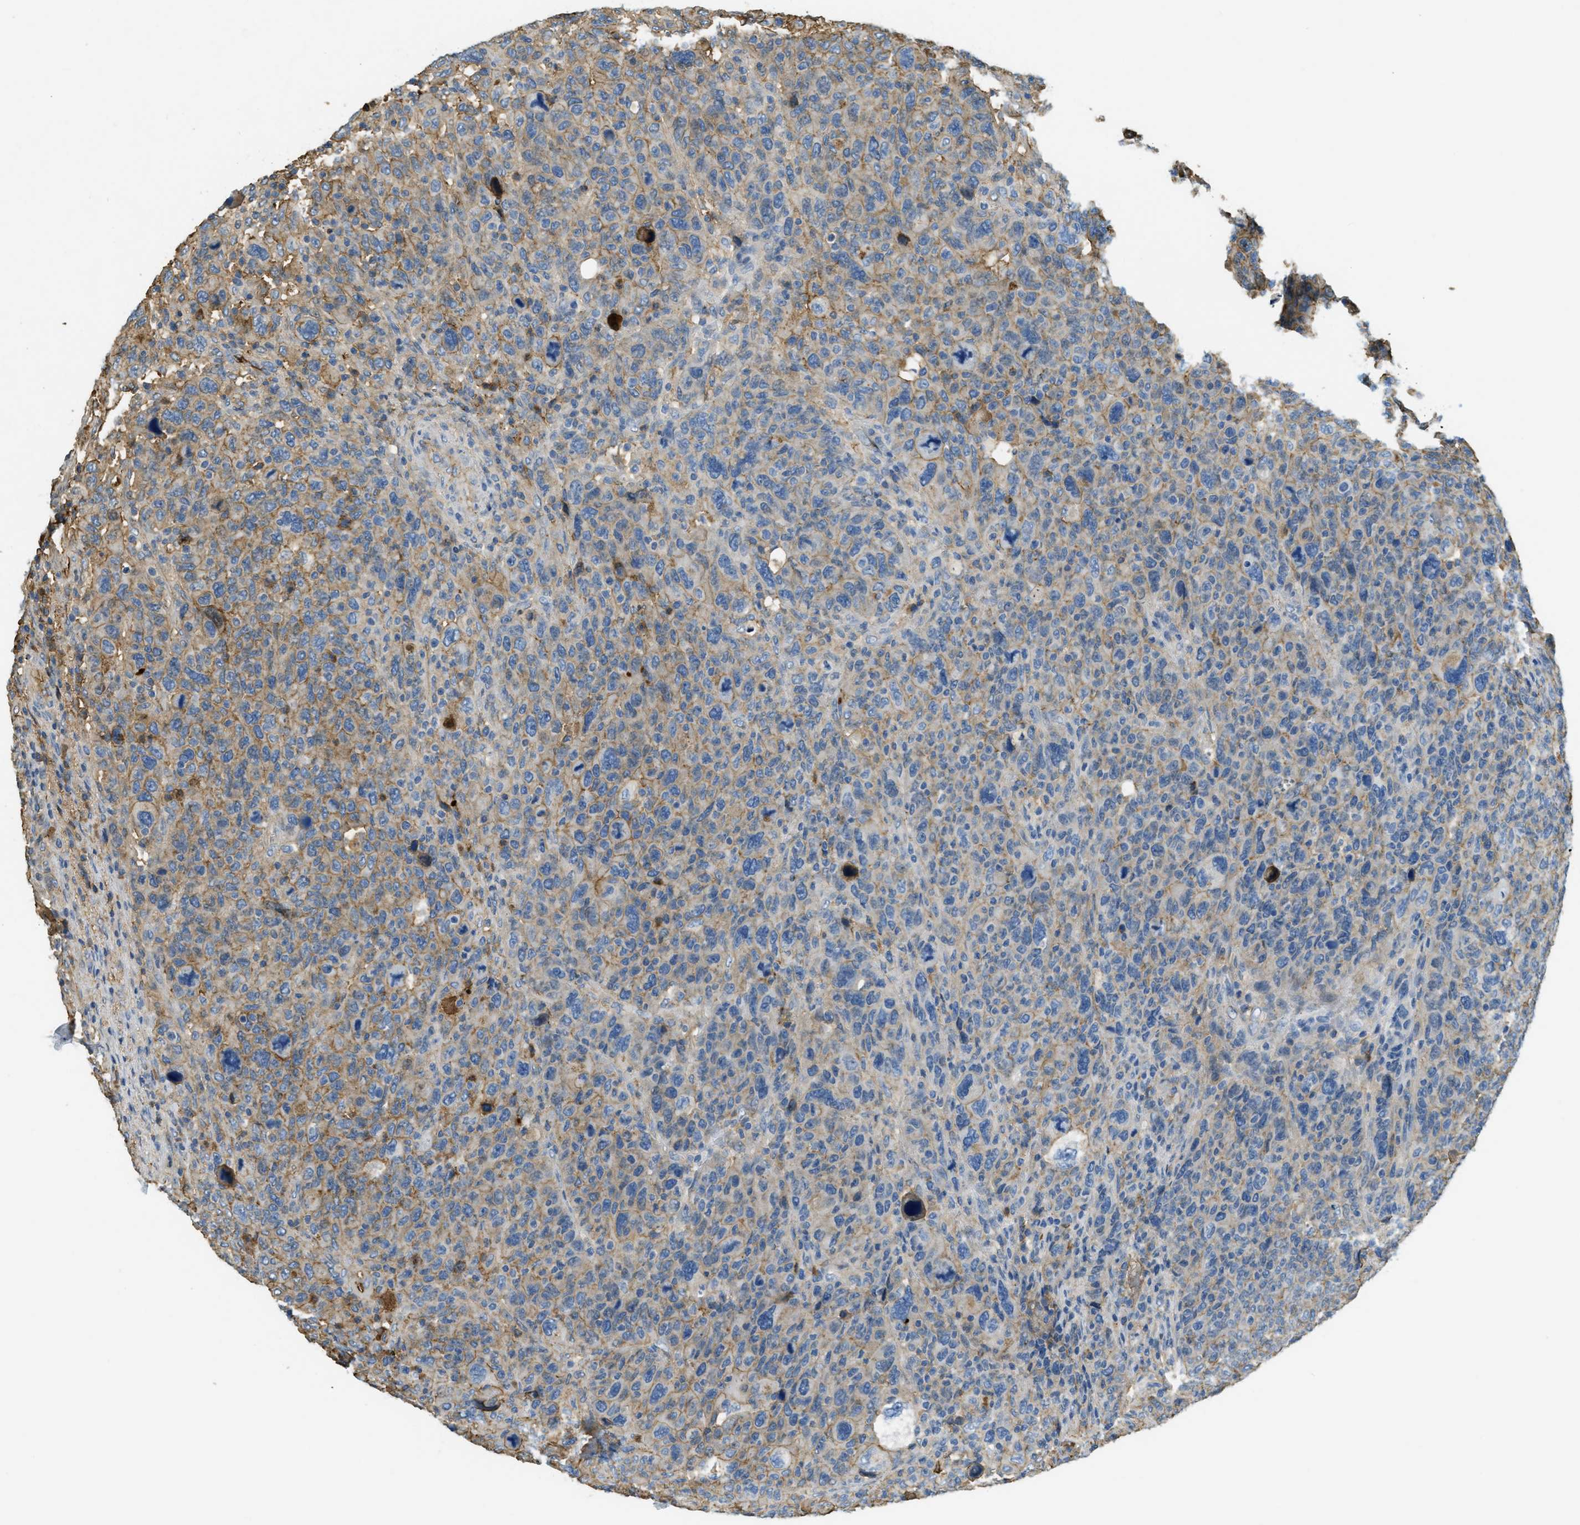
{"staining": {"intensity": "moderate", "quantity": ">75%", "location": "cytoplasmic/membranous"}, "tissue": "breast cancer", "cell_type": "Tumor cells", "image_type": "cancer", "snomed": [{"axis": "morphology", "description": "Duct carcinoma"}, {"axis": "topography", "description": "Breast"}], "caption": "A high-resolution image shows IHC staining of breast cancer, which shows moderate cytoplasmic/membranous positivity in about >75% of tumor cells. The protein is stained brown, and the nuclei are stained in blue (DAB IHC with brightfield microscopy, high magnification).", "gene": "PRTN3", "patient": {"sex": "female", "age": 37}}